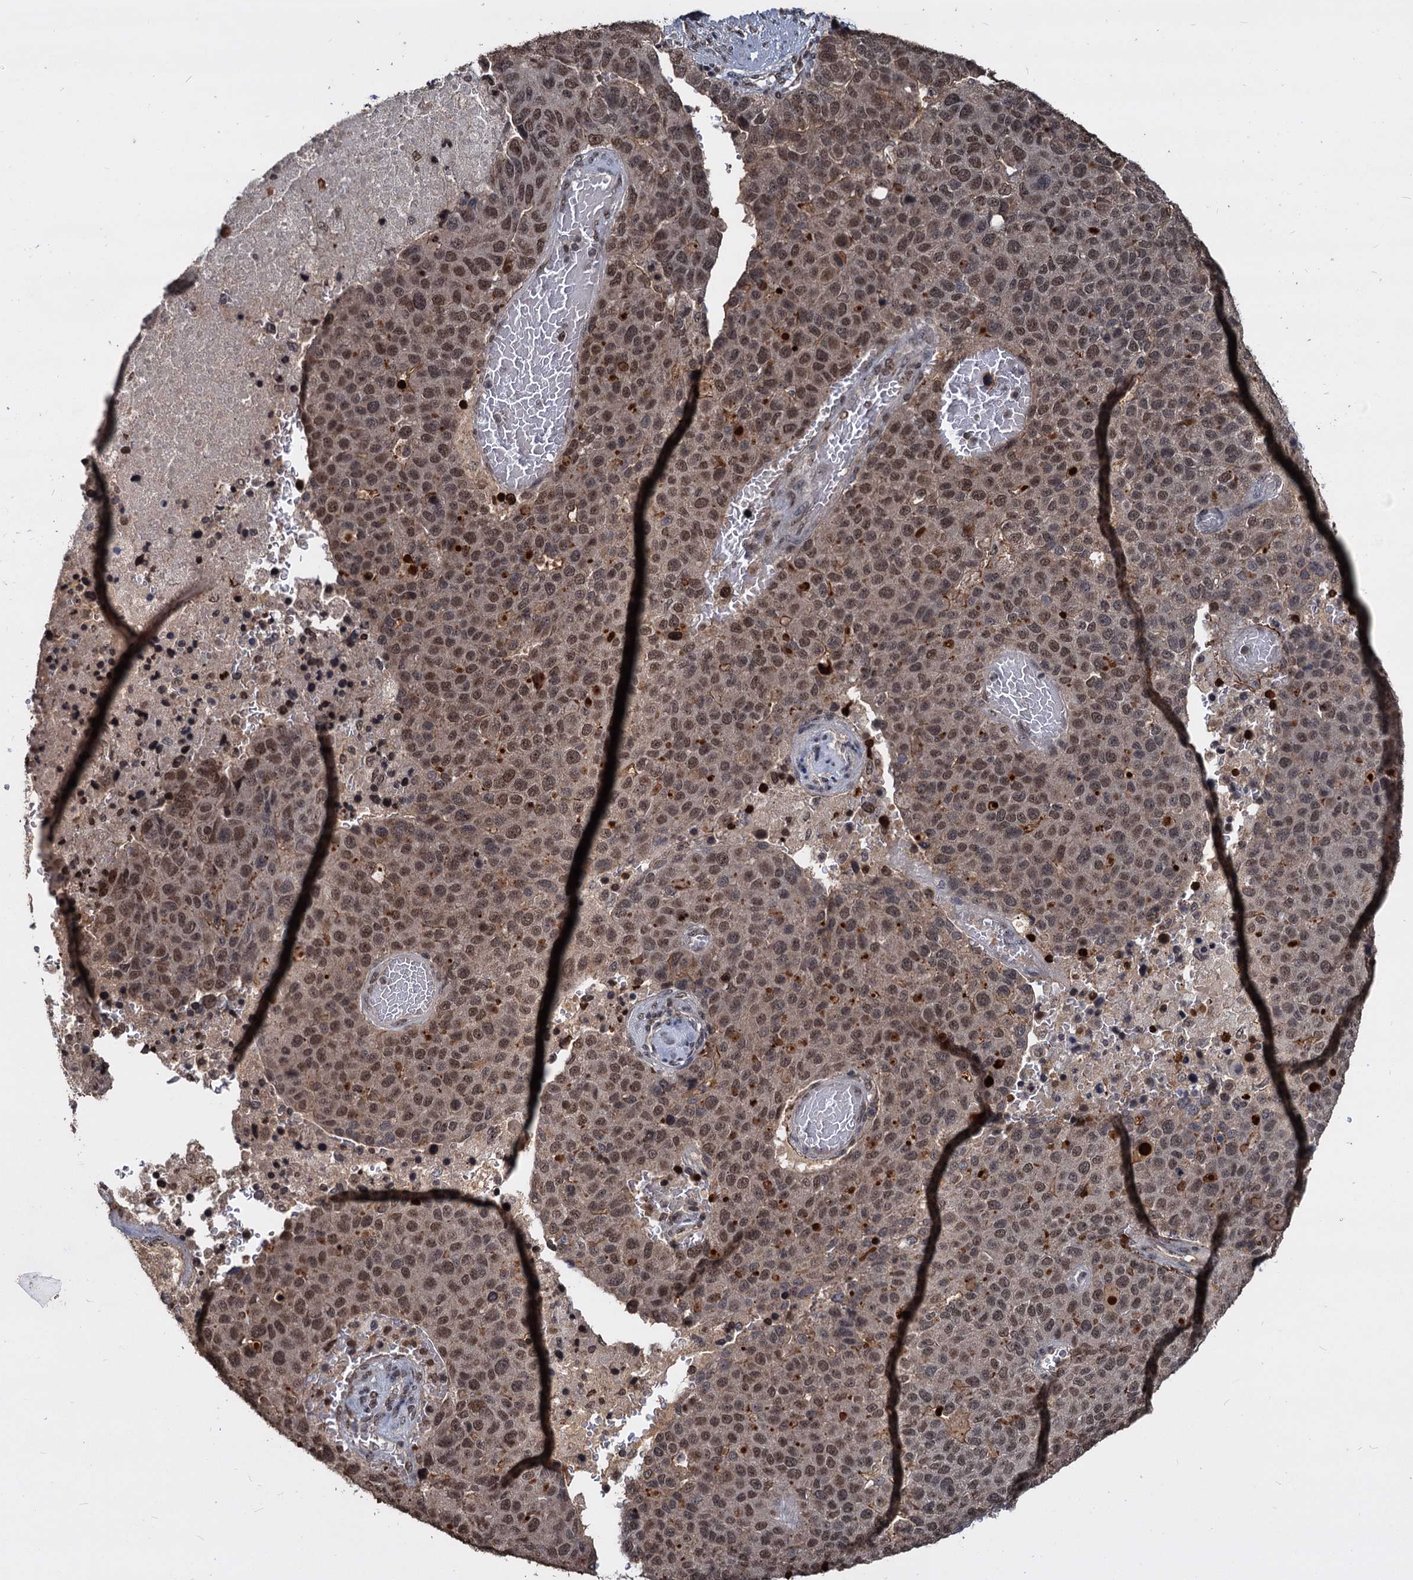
{"staining": {"intensity": "moderate", "quantity": ">75%", "location": "cytoplasmic/membranous,nuclear"}, "tissue": "pancreatic cancer", "cell_type": "Tumor cells", "image_type": "cancer", "snomed": [{"axis": "morphology", "description": "Adenocarcinoma, NOS"}, {"axis": "topography", "description": "Pancreas"}], "caption": "Protein analysis of pancreatic cancer tissue exhibits moderate cytoplasmic/membranous and nuclear staining in about >75% of tumor cells. (Brightfield microscopy of DAB IHC at high magnification).", "gene": "FAM216B", "patient": {"sex": "female", "age": 61}}